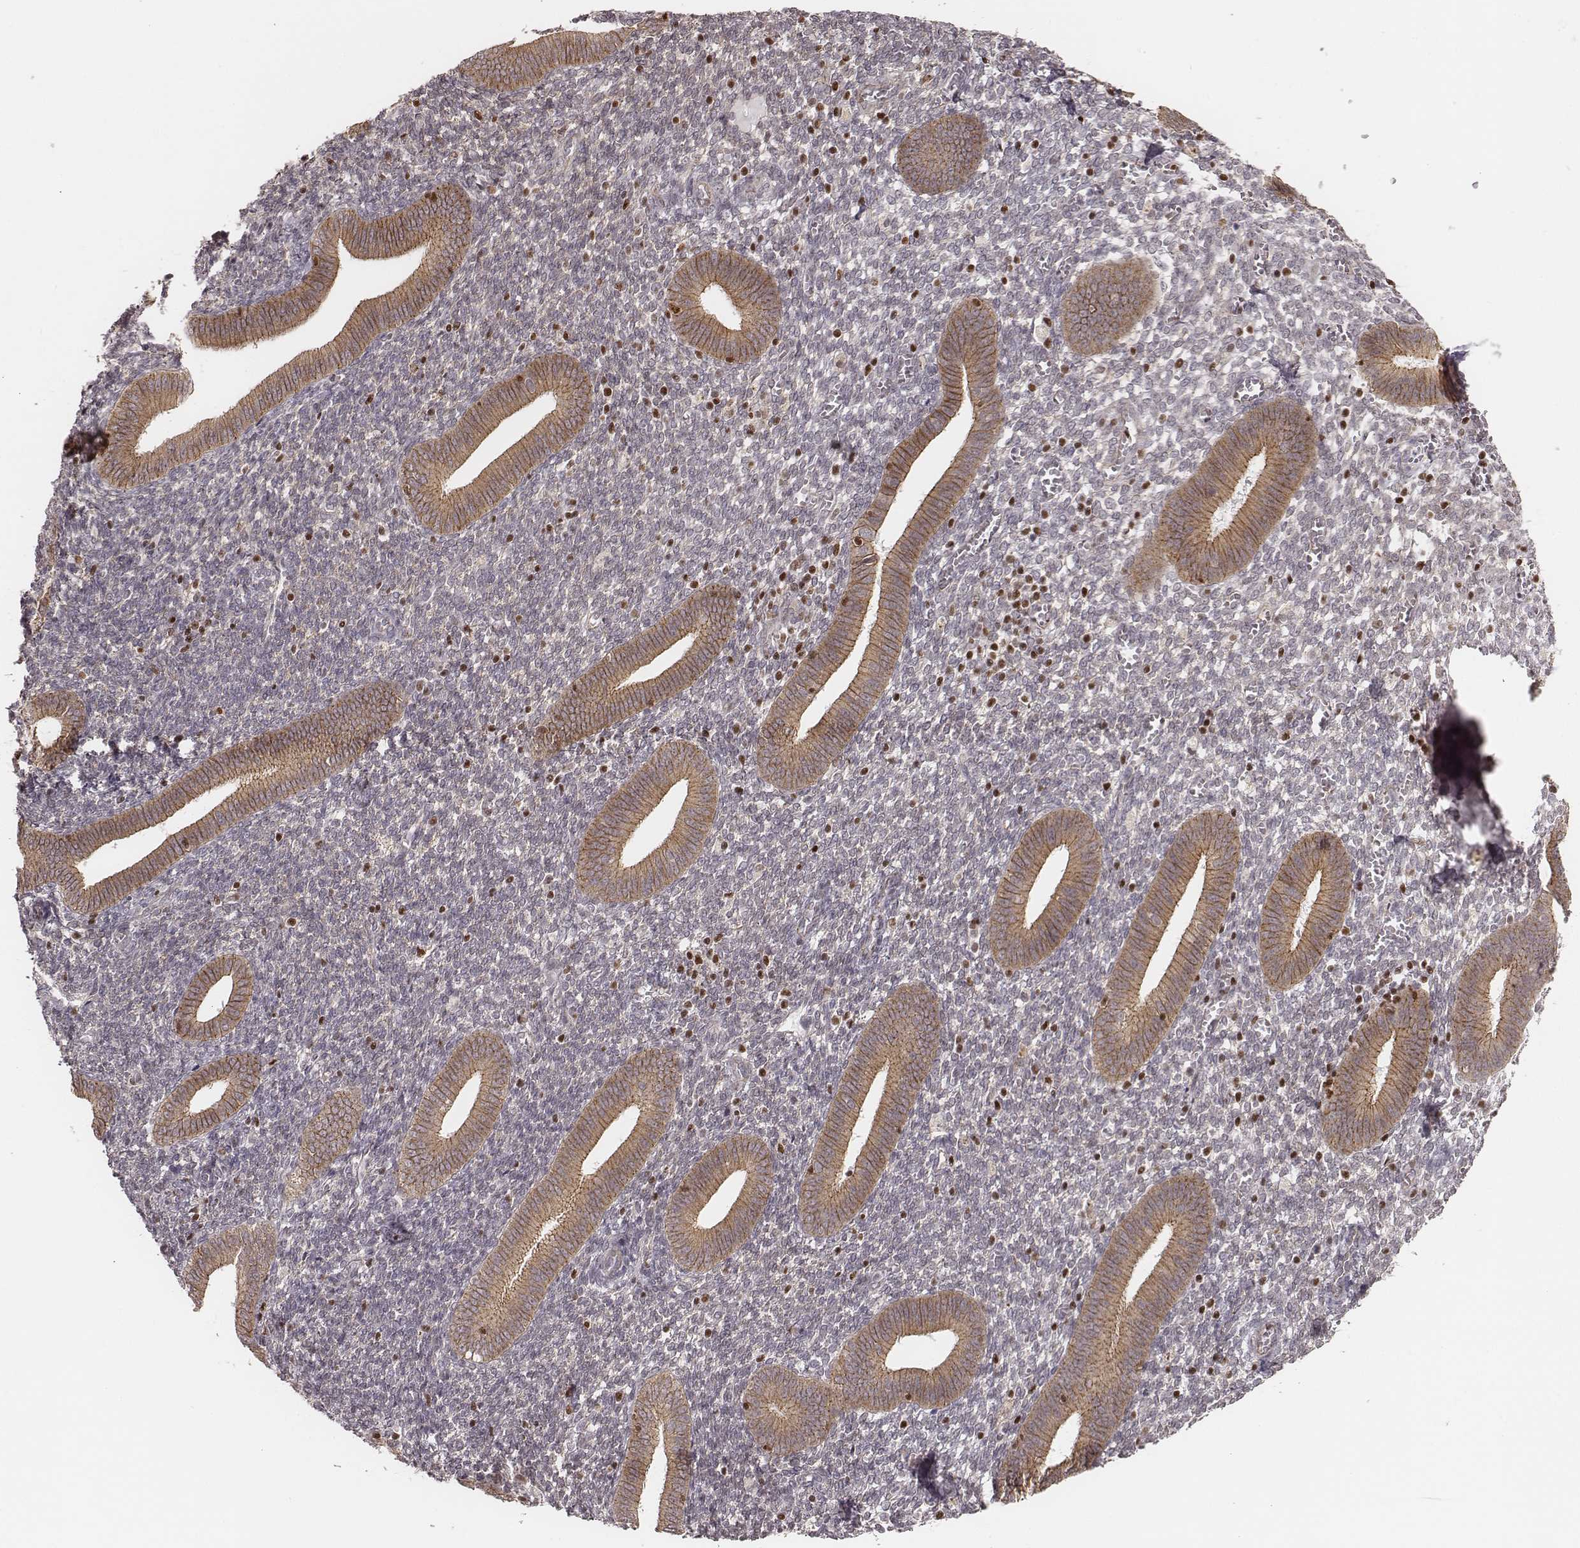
{"staining": {"intensity": "negative", "quantity": "none", "location": "none"}, "tissue": "endometrium", "cell_type": "Cells in endometrial stroma", "image_type": "normal", "snomed": [{"axis": "morphology", "description": "Normal tissue, NOS"}, {"axis": "topography", "description": "Endometrium"}], "caption": "IHC photomicrograph of unremarkable endometrium: human endometrium stained with DAB exhibits no significant protein expression in cells in endometrial stroma.", "gene": "WDR59", "patient": {"sex": "female", "age": 25}}